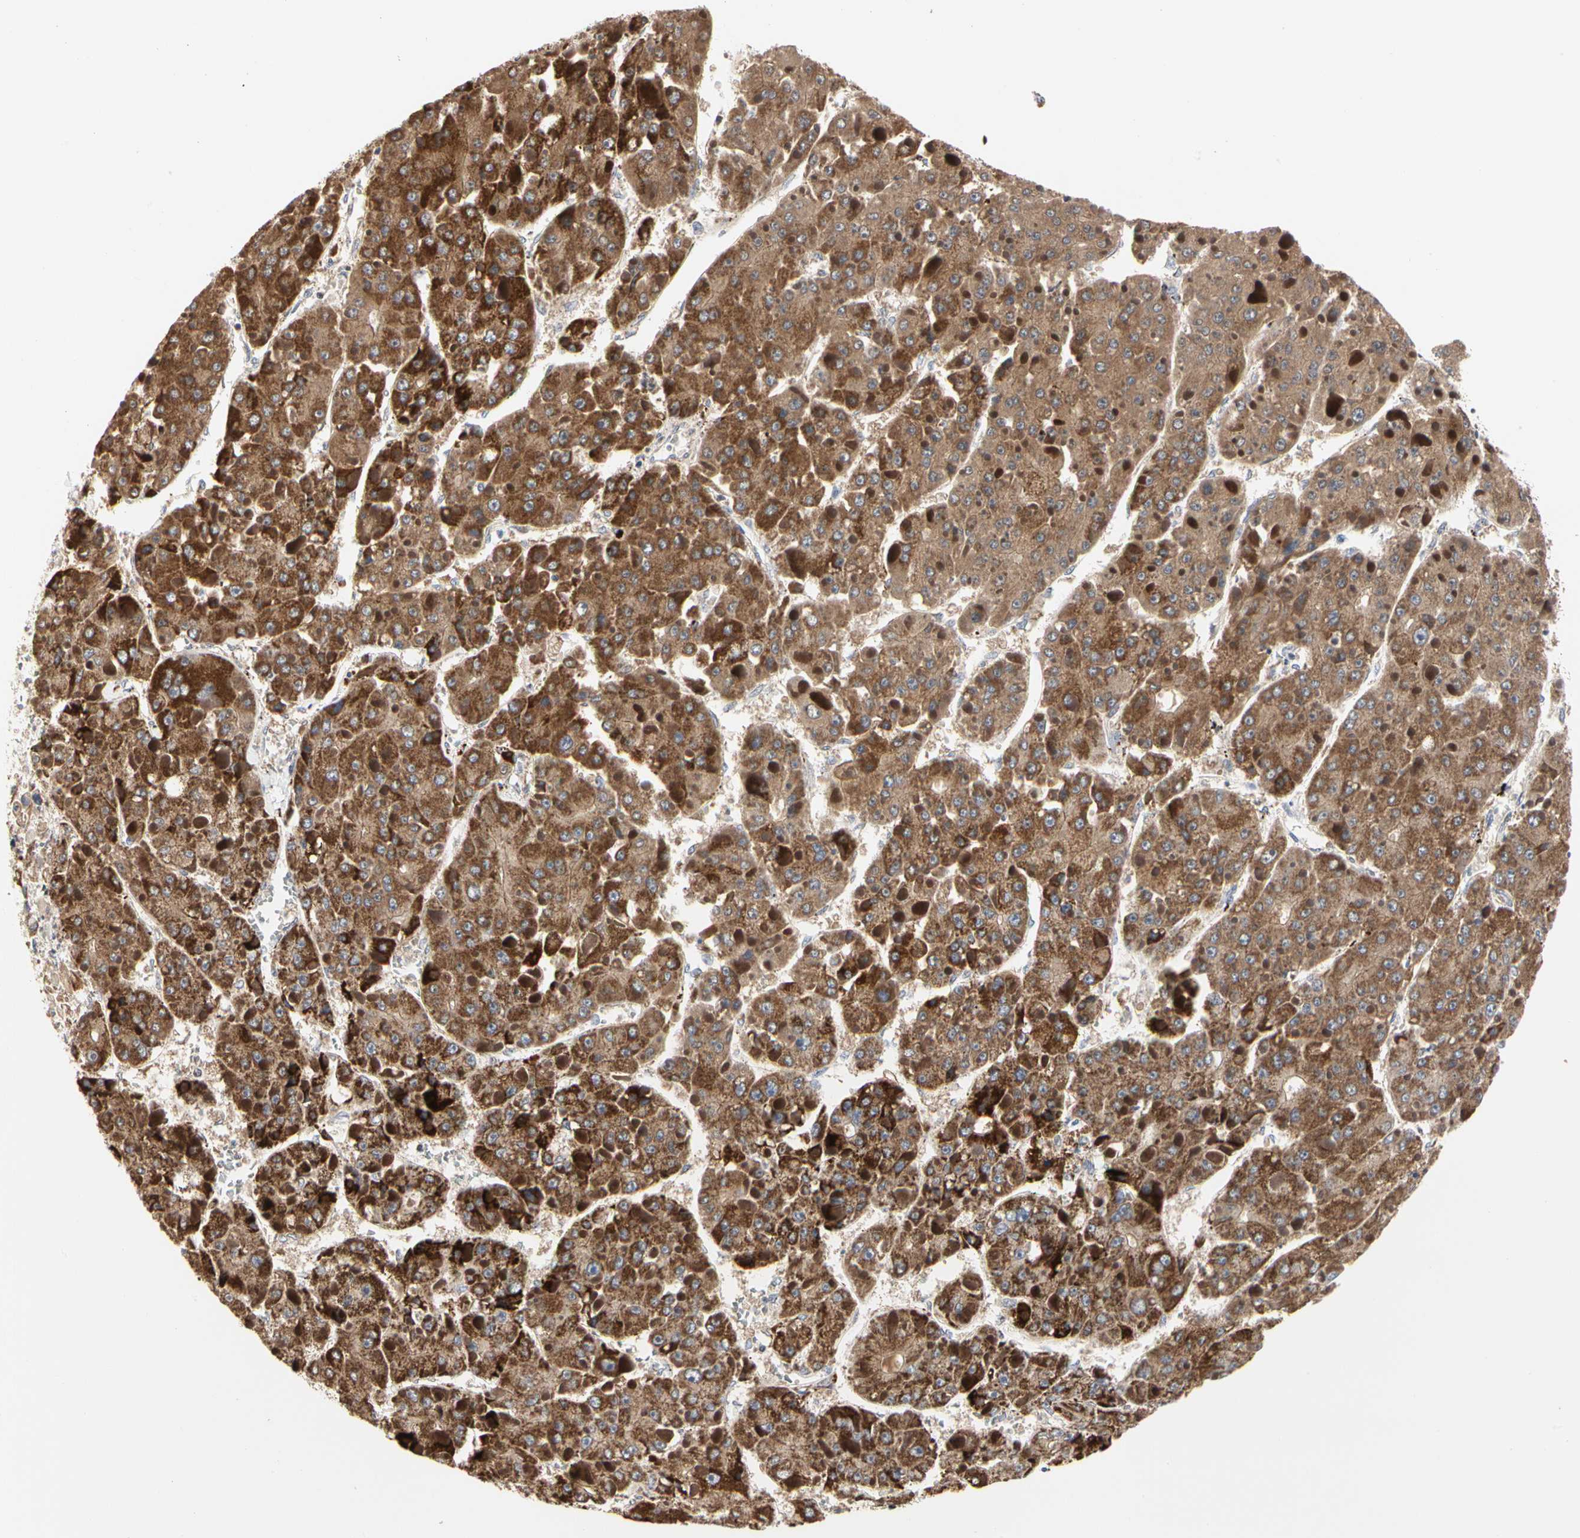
{"staining": {"intensity": "strong", "quantity": ">75%", "location": "cytoplasmic/membranous"}, "tissue": "liver cancer", "cell_type": "Tumor cells", "image_type": "cancer", "snomed": [{"axis": "morphology", "description": "Carcinoma, Hepatocellular, NOS"}, {"axis": "topography", "description": "Liver"}], "caption": "A micrograph of liver hepatocellular carcinoma stained for a protein reveals strong cytoplasmic/membranous brown staining in tumor cells. The staining is performed using DAB (3,3'-diaminobenzidine) brown chromogen to label protein expression. The nuclei are counter-stained blue using hematoxylin.", "gene": "TSKU", "patient": {"sex": "female", "age": 73}}